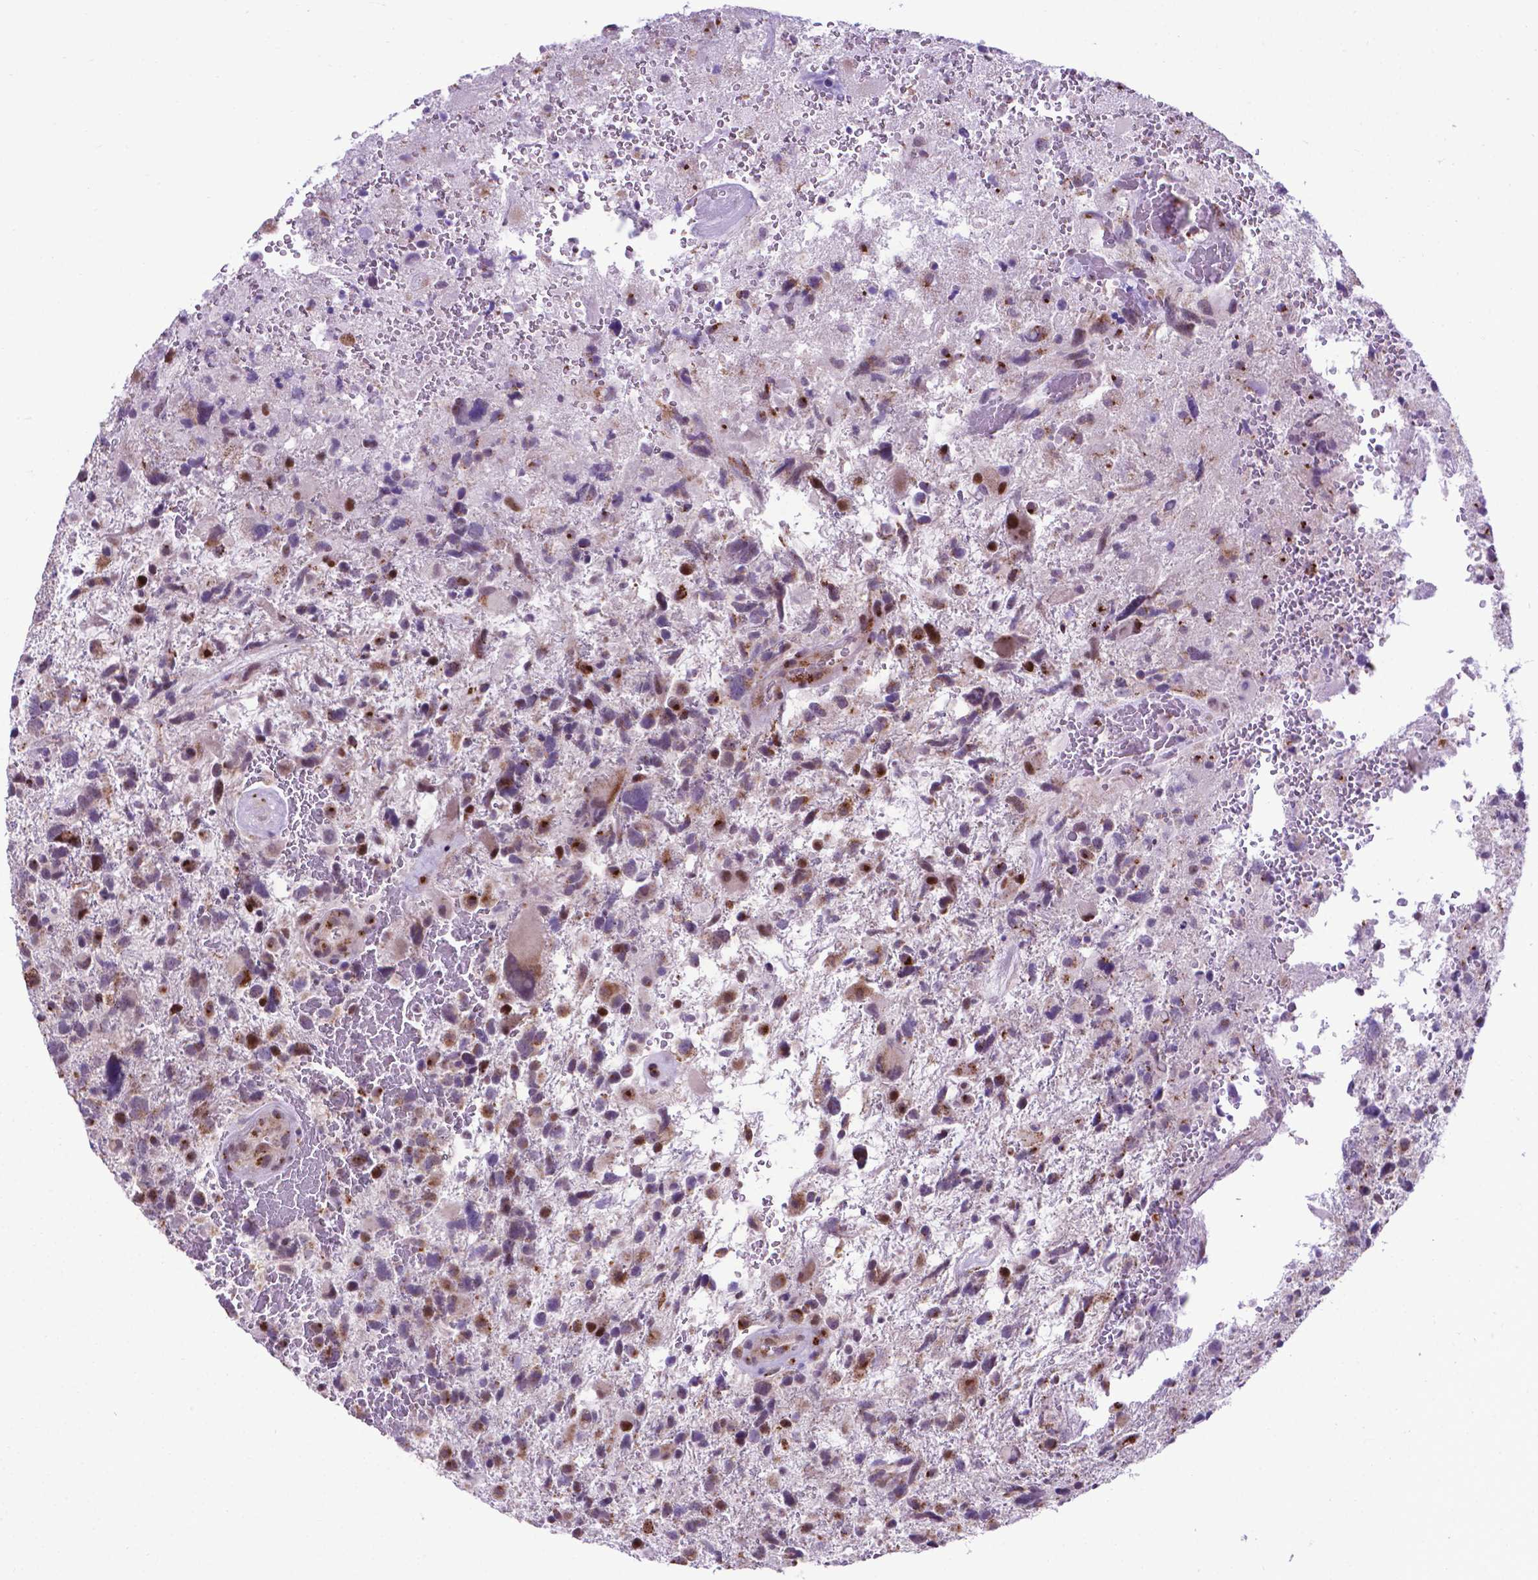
{"staining": {"intensity": "moderate", "quantity": "25%-75%", "location": "nuclear"}, "tissue": "glioma", "cell_type": "Tumor cells", "image_type": "cancer", "snomed": [{"axis": "morphology", "description": "Glioma, malignant, High grade"}, {"axis": "topography", "description": "Brain"}], "caption": "An image of glioma stained for a protein reveals moderate nuclear brown staining in tumor cells.", "gene": "MRPL10", "patient": {"sex": "female", "age": 71}}